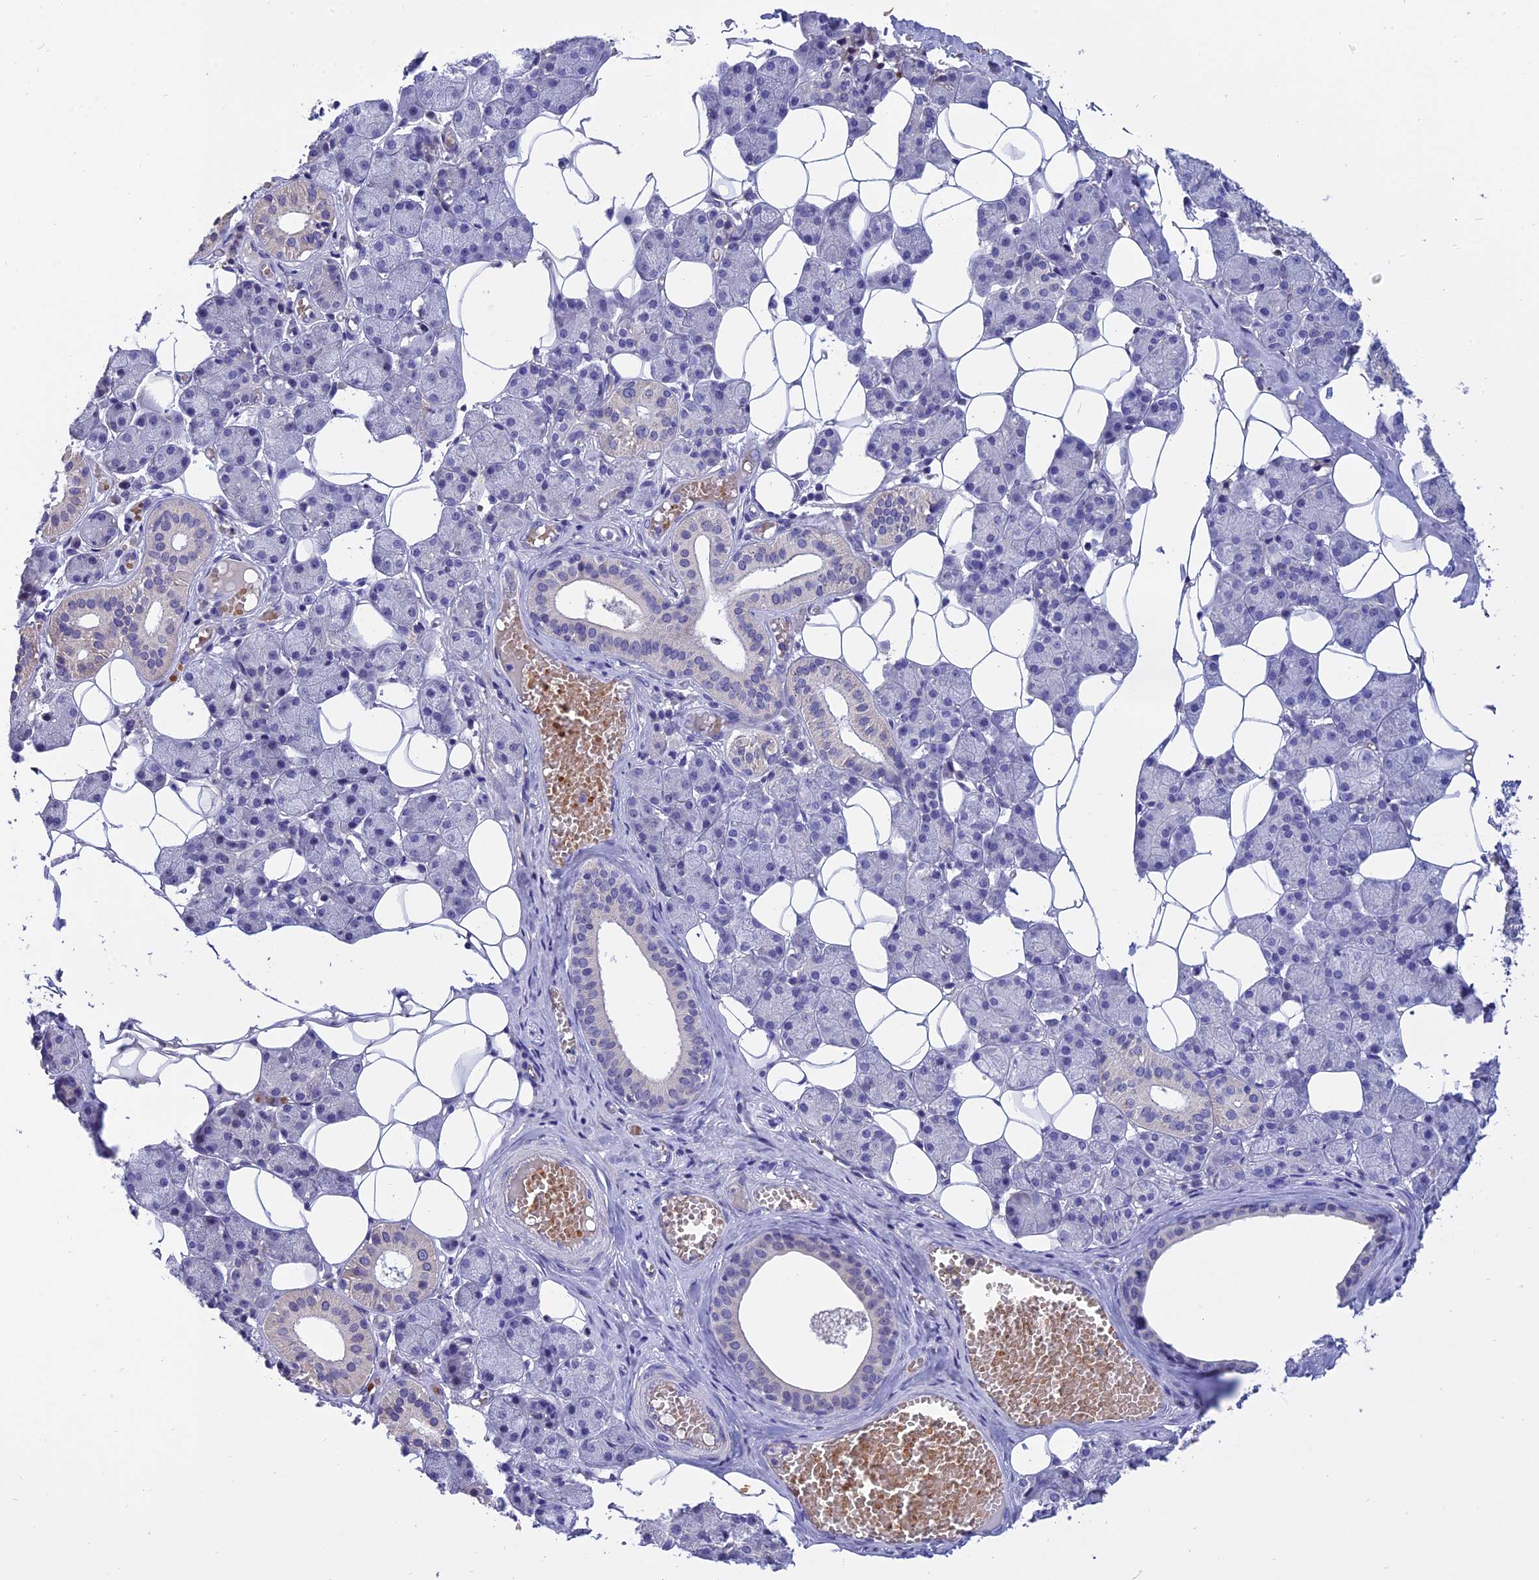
{"staining": {"intensity": "negative", "quantity": "none", "location": "none"}, "tissue": "salivary gland", "cell_type": "Glandular cells", "image_type": "normal", "snomed": [{"axis": "morphology", "description": "Normal tissue, NOS"}, {"axis": "topography", "description": "Salivary gland"}], "caption": "This photomicrograph is of benign salivary gland stained with immunohistochemistry (IHC) to label a protein in brown with the nuclei are counter-stained blue. There is no expression in glandular cells.", "gene": "KNOP1", "patient": {"sex": "female", "age": 33}}